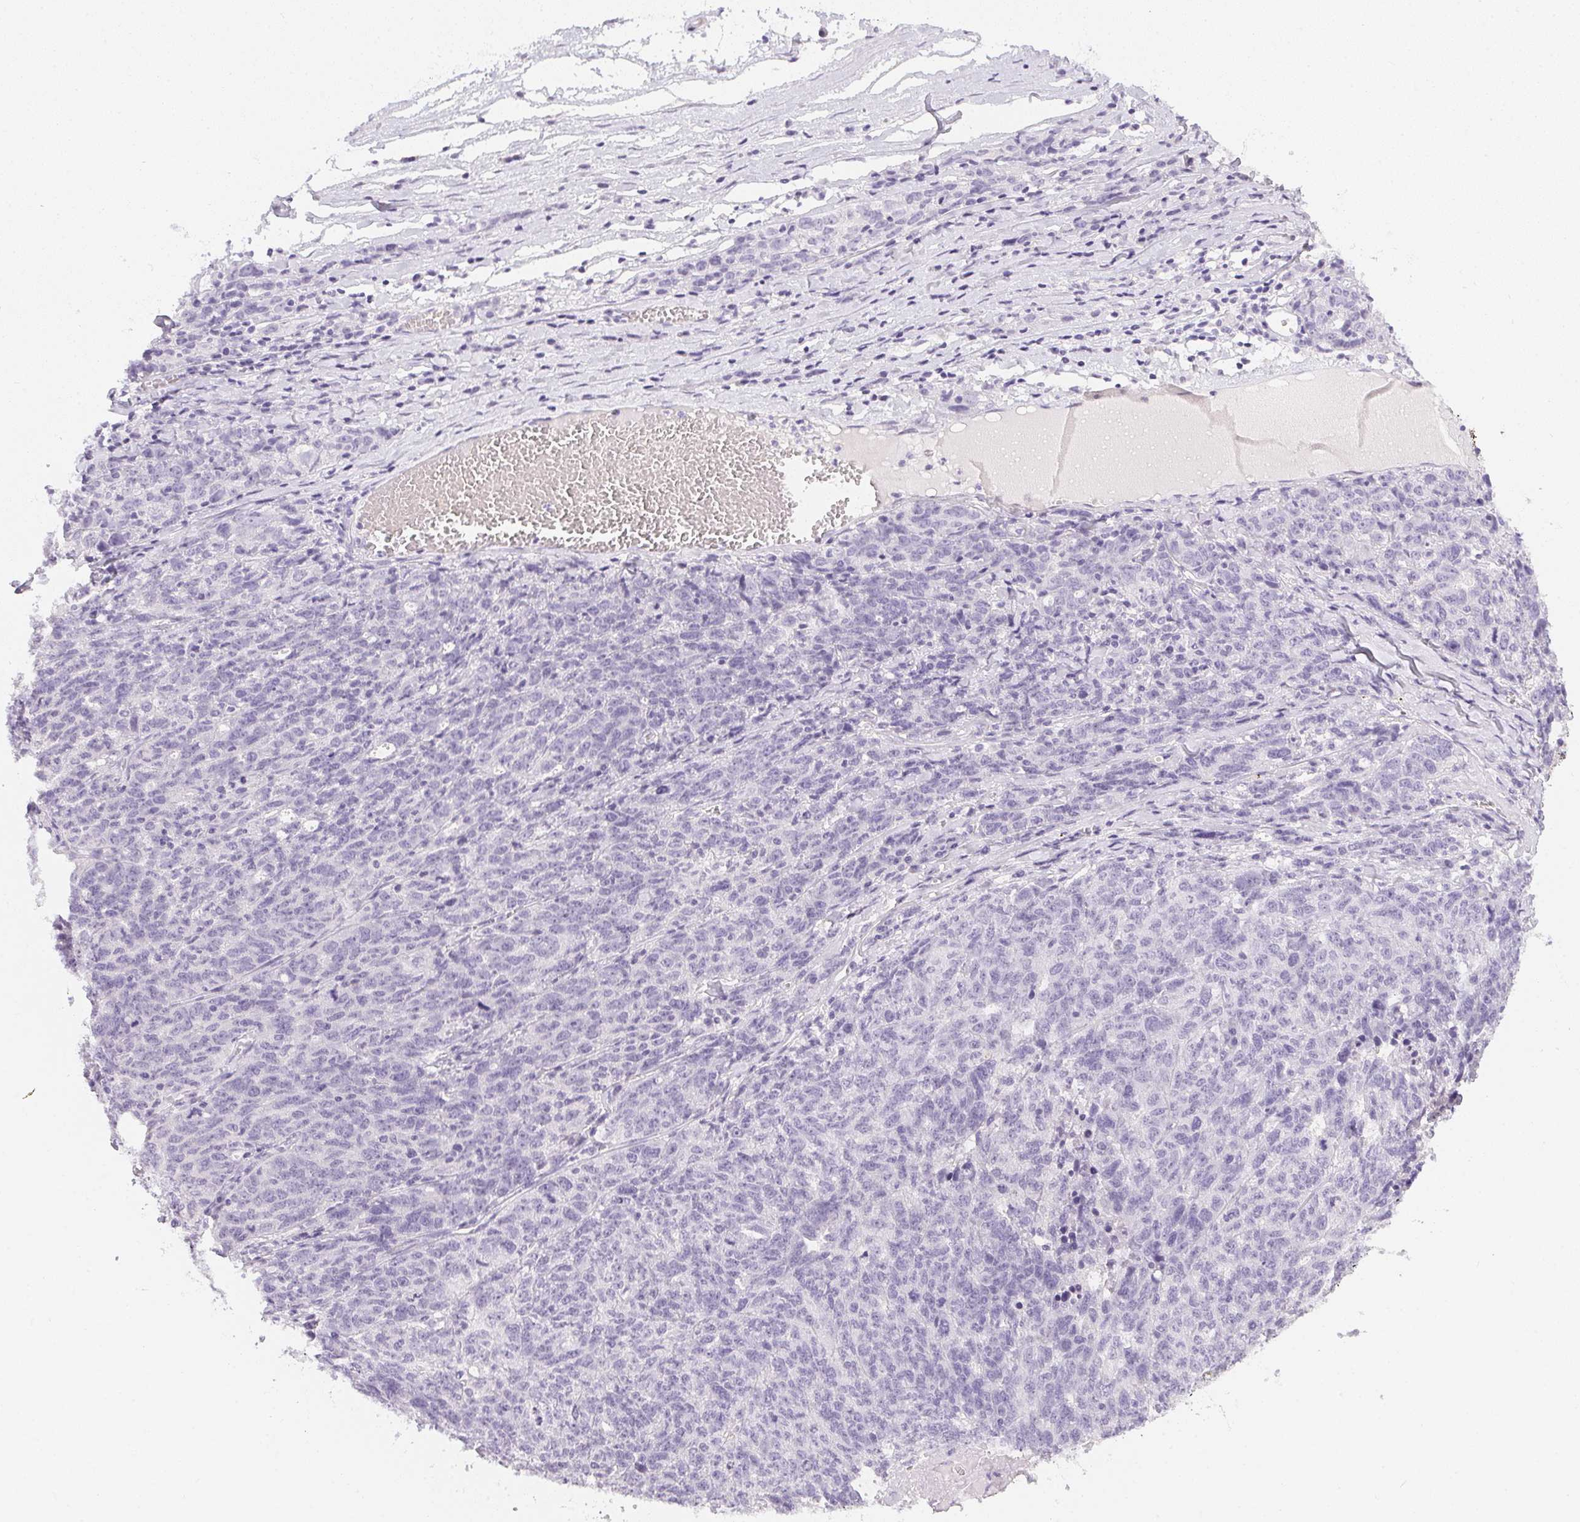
{"staining": {"intensity": "negative", "quantity": "none", "location": "none"}, "tissue": "ovarian cancer", "cell_type": "Tumor cells", "image_type": "cancer", "snomed": [{"axis": "morphology", "description": "Cystadenocarcinoma, serous, NOS"}, {"axis": "topography", "description": "Ovary"}], "caption": "This is a histopathology image of immunohistochemistry (IHC) staining of ovarian cancer (serous cystadenocarcinoma), which shows no expression in tumor cells.", "gene": "PPY", "patient": {"sex": "female", "age": 71}}